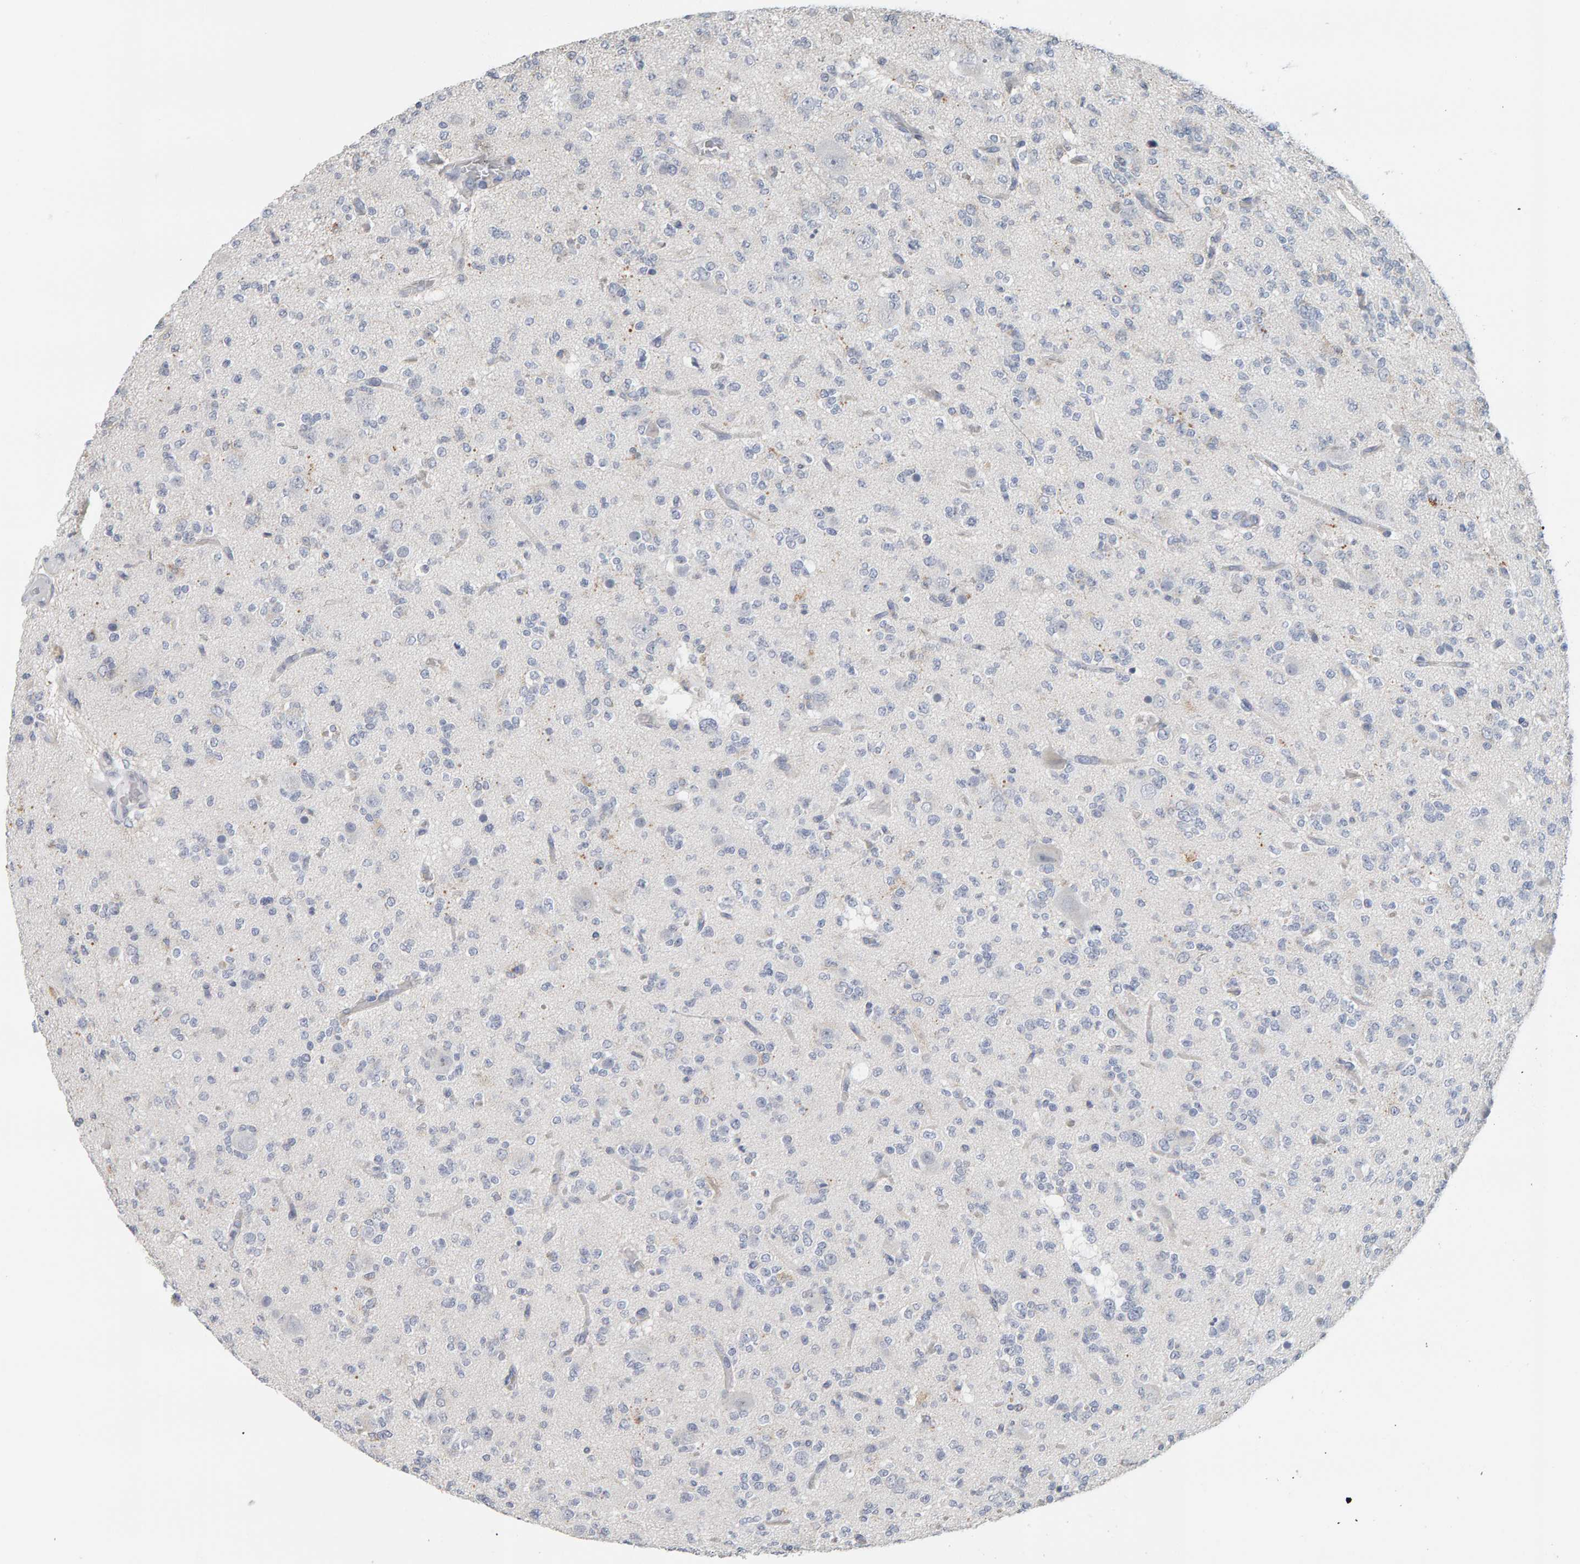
{"staining": {"intensity": "negative", "quantity": "none", "location": "none"}, "tissue": "glioma", "cell_type": "Tumor cells", "image_type": "cancer", "snomed": [{"axis": "morphology", "description": "Glioma, malignant, Low grade"}, {"axis": "topography", "description": "Brain"}], "caption": "Immunohistochemistry (IHC) image of human malignant glioma (low-grade) stained for a protein (brown), which exhibits no positivity in tumor cells. The staining is performed using DAB (3,3'-diaminobenzidine) brown chromogen with nuclei counter-stained in using hematoxylin.", "gene": "ADHFE1", "patient": {"sex": "male", "age": 38}}